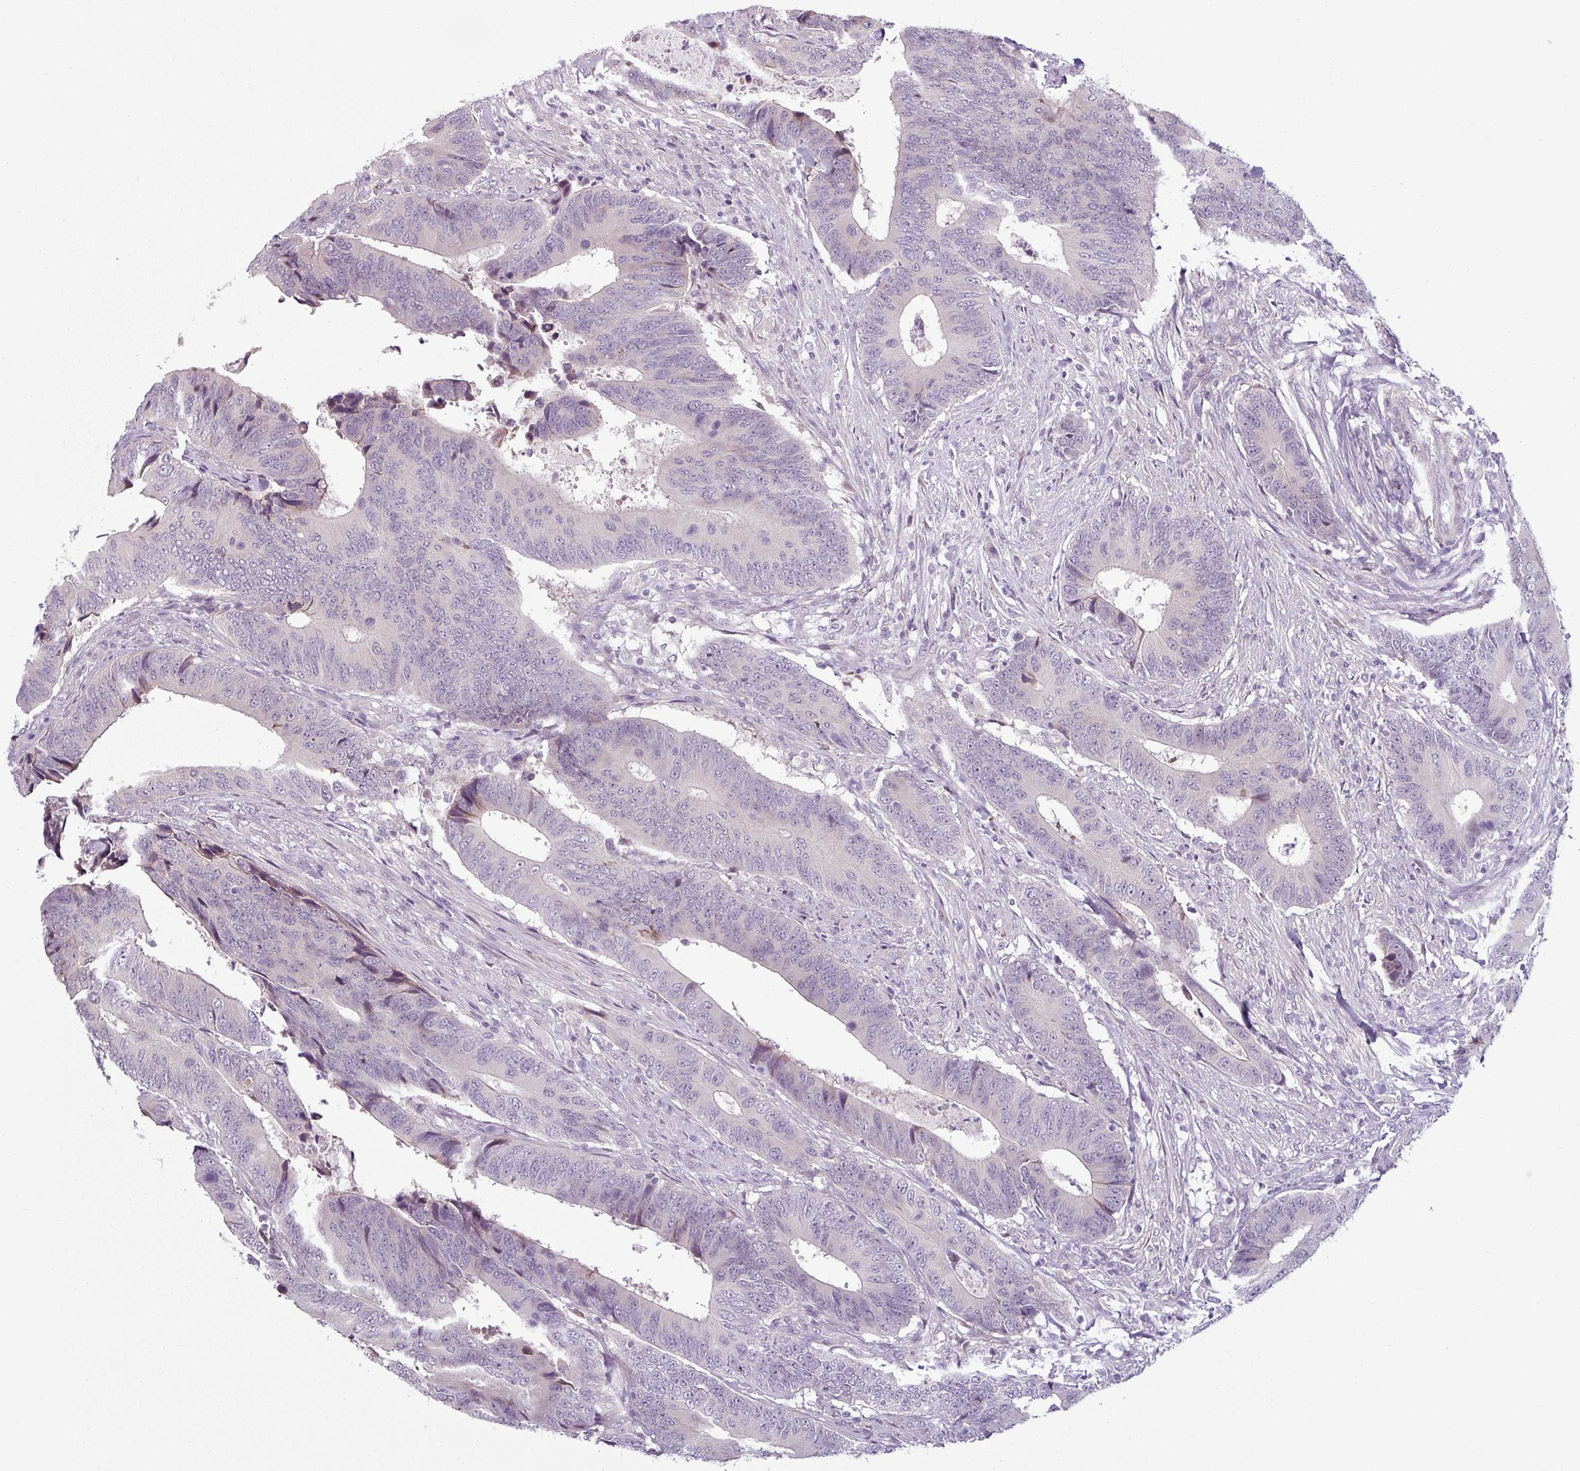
{"staining": {"intensity": "negative", "quantity": "none", "location": "none"}, "tissue": "colorectal cancer", "cell_type": "Tumor cells", "image_type": "cancer", "snomed": [{"axis": "morphology", "description": "Adenocarcinoma, NOS"}, {"axis": "topography", "description": "Colon"}], "caption": "A histopathology image of colorectal cancer (adenocarcinoma) stained for a protein exhibits no brown staining in tumor cells.", "gene": "OR52D1", "patient": {"sex": "male", "age": 87}}